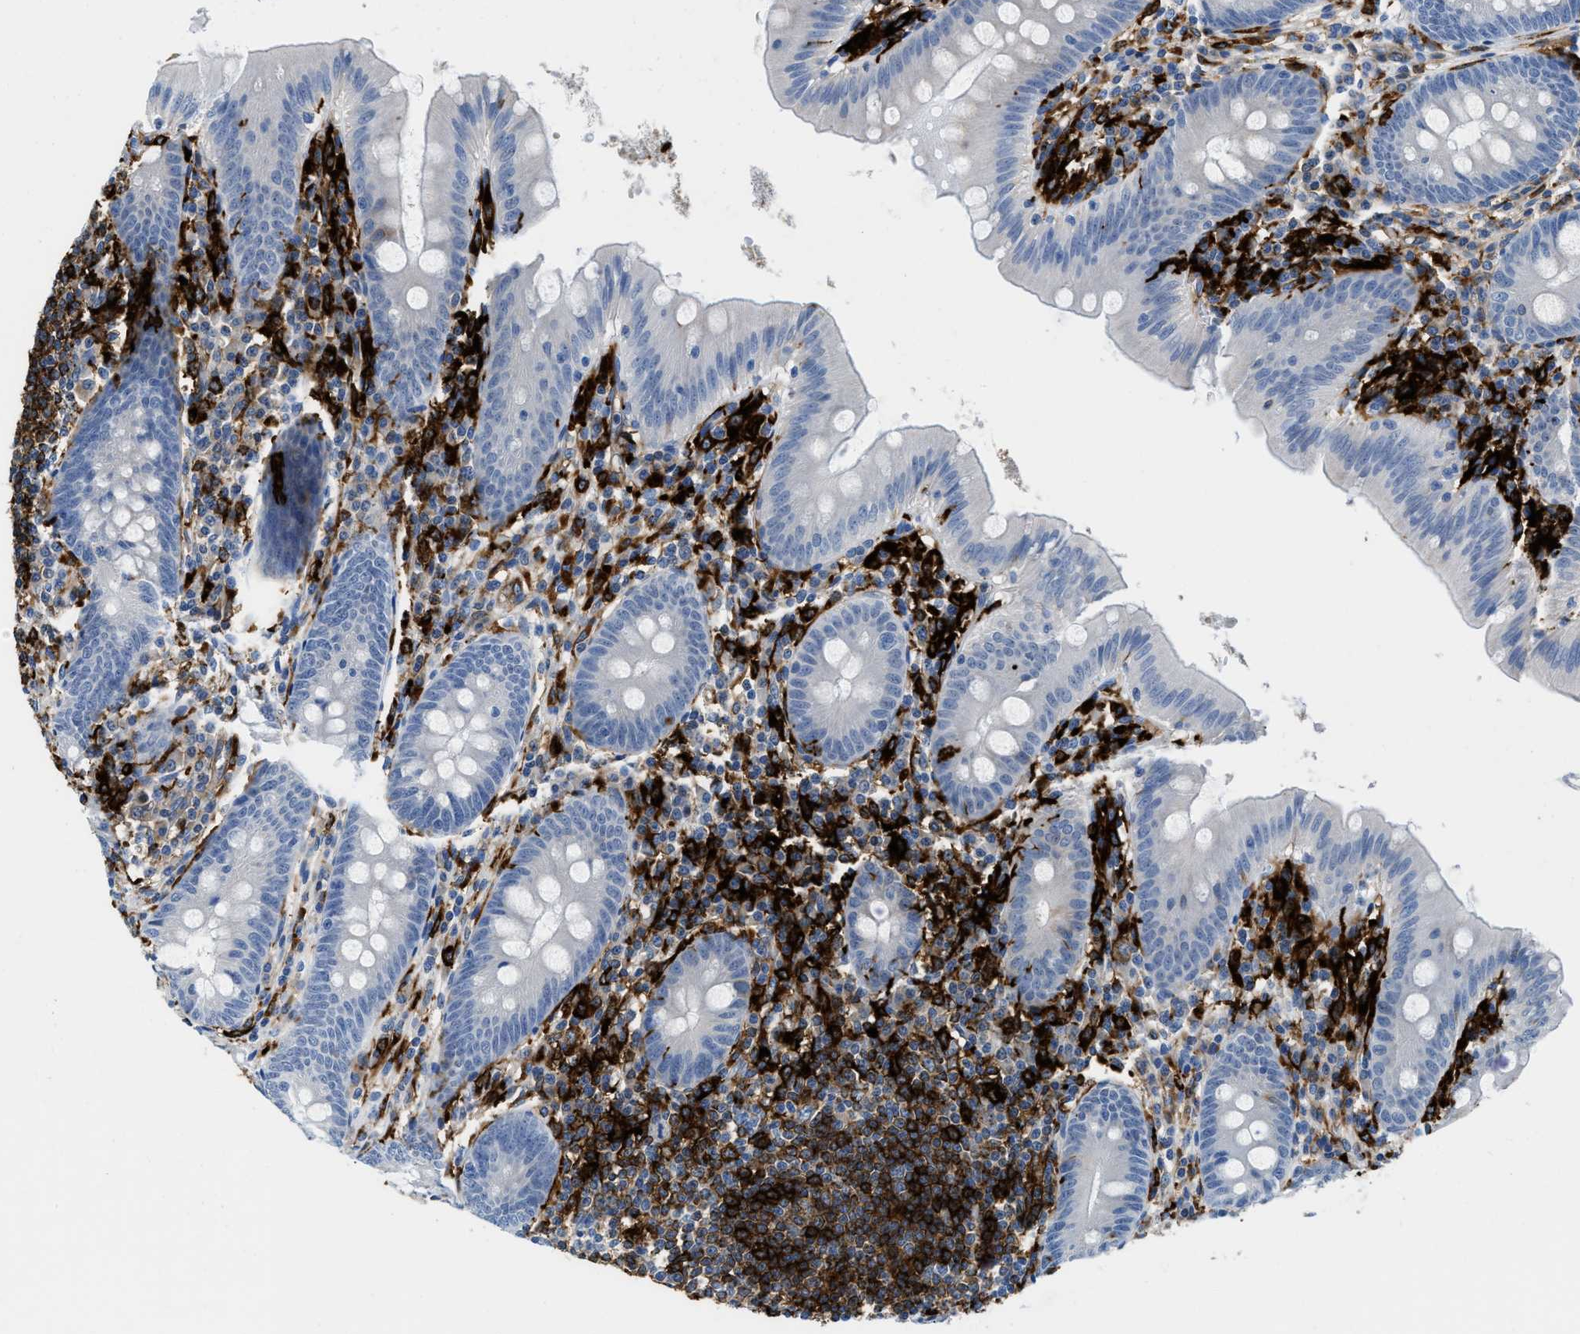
{"staining": {"intensity": "negative", "quantity": "none", "location": "none"}, "tissue": "appendix", "cell_type": "Glandular cells", "image_type": "normal", "snomed": [{"axis": "morphology", "description": "Normal tissue, NOS"}, {"axis": "topography", "description": "Appendix"}], "caption": "High power microscopy photomicrograph of an immunohistochemistry (IHC) photomicrograph of benign appendix, revealing no significant staining in glandular cells.", "gene": "CD226", "patient": {"sex": "male", "age": 56}}